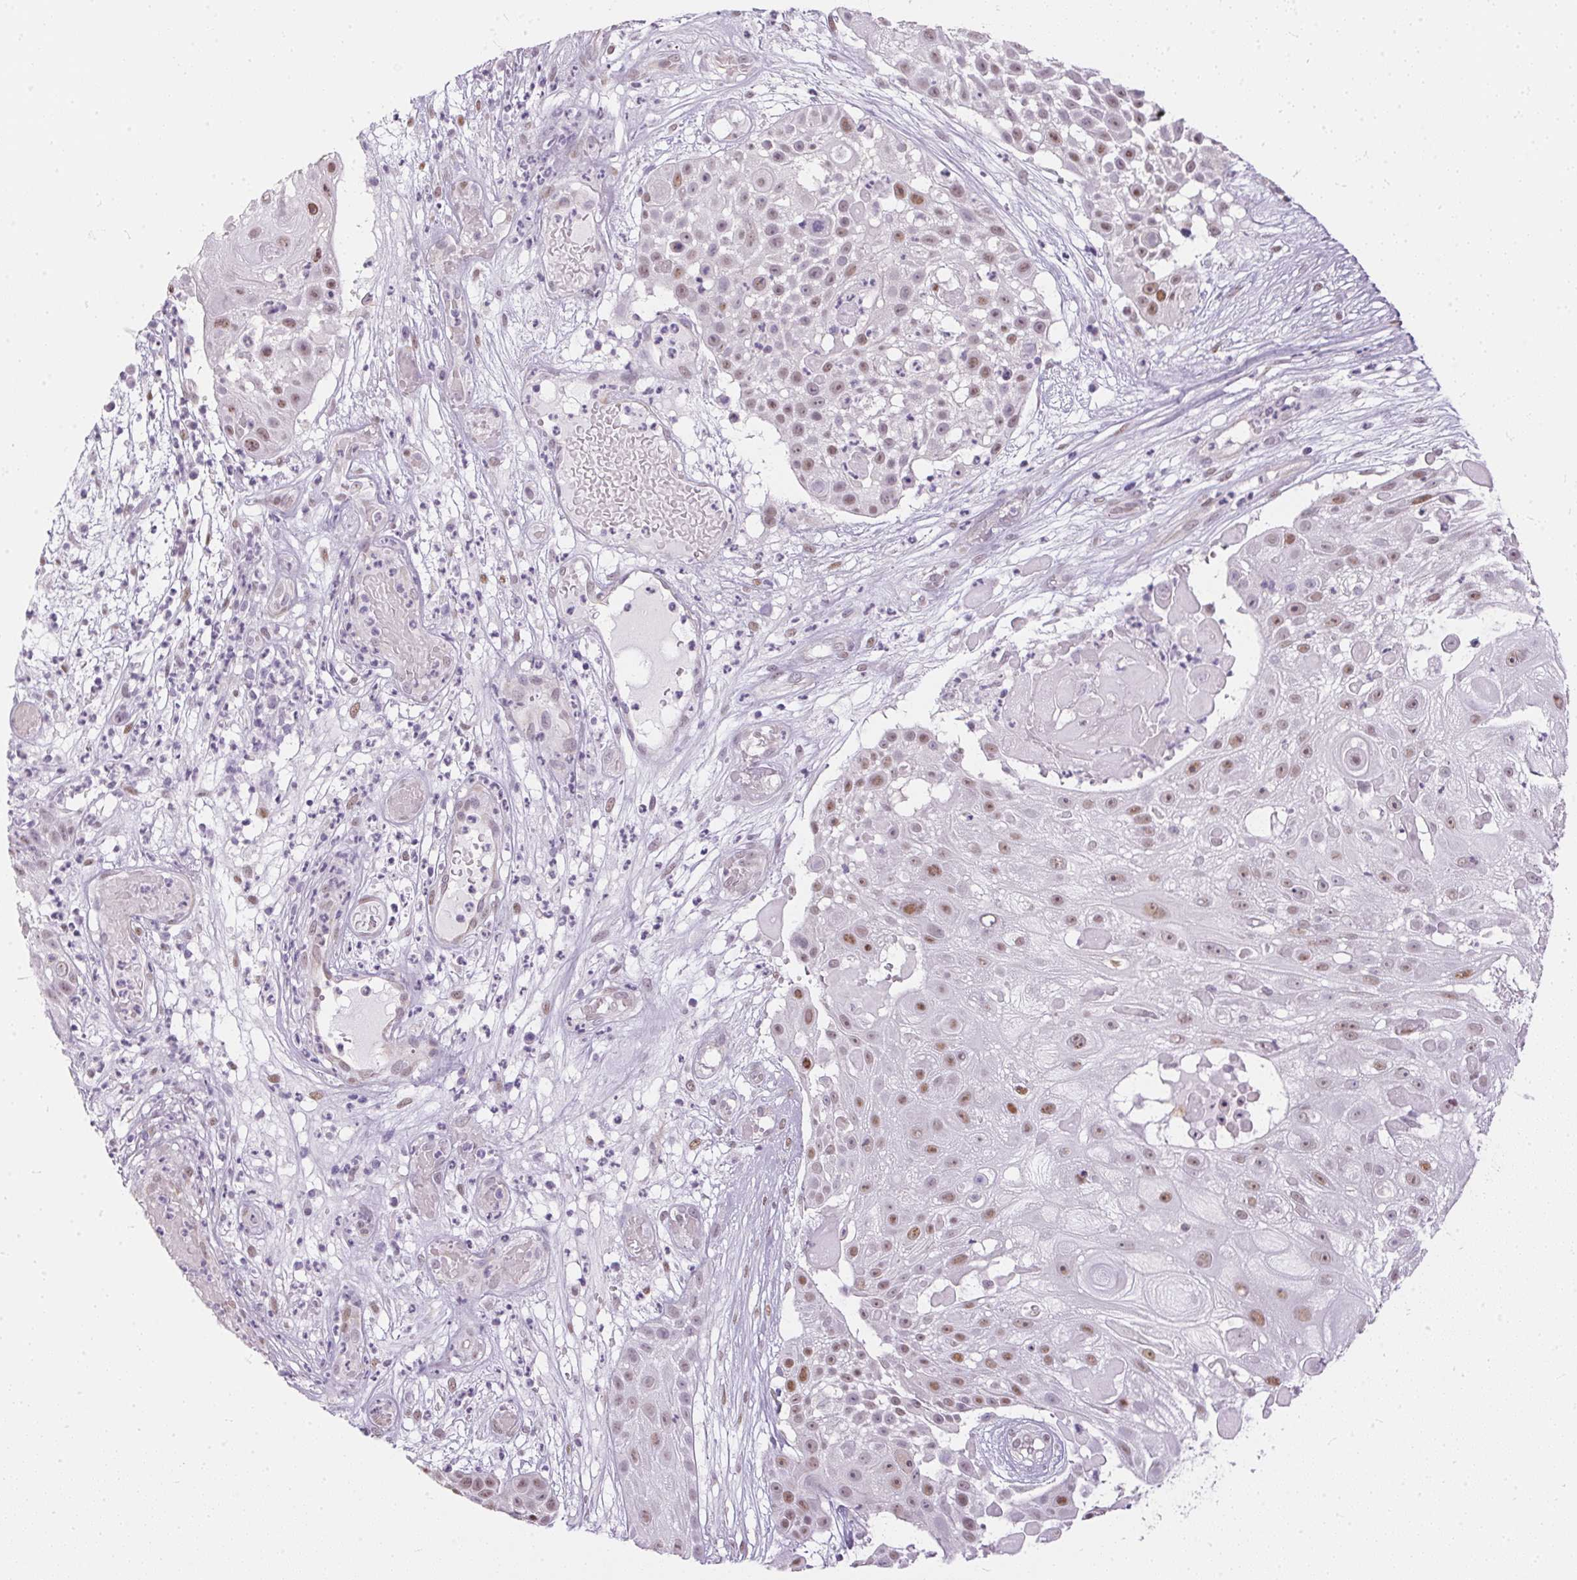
{"staining": {"intensity": "moderate", "quantity": "25%-75%", "location": "nuclear"}, "tissue": "skin cancer", "cell_type": "Tumor cells", "image_type": "cancer", "snomed": [{"axis": "morphology", "description": "Squamous cell carcinoma, NOS"}, {"axis": "topography", "description": "Skin"}], "caption": "Moderate nuclear staining is appreciated in about 25%-75% of tumor cells in skin cancer. (Brightfield microscopy of DAB IHC at high magnification).", "gene": "GBP6", "patient": {"sex": "female", "age": 86}}